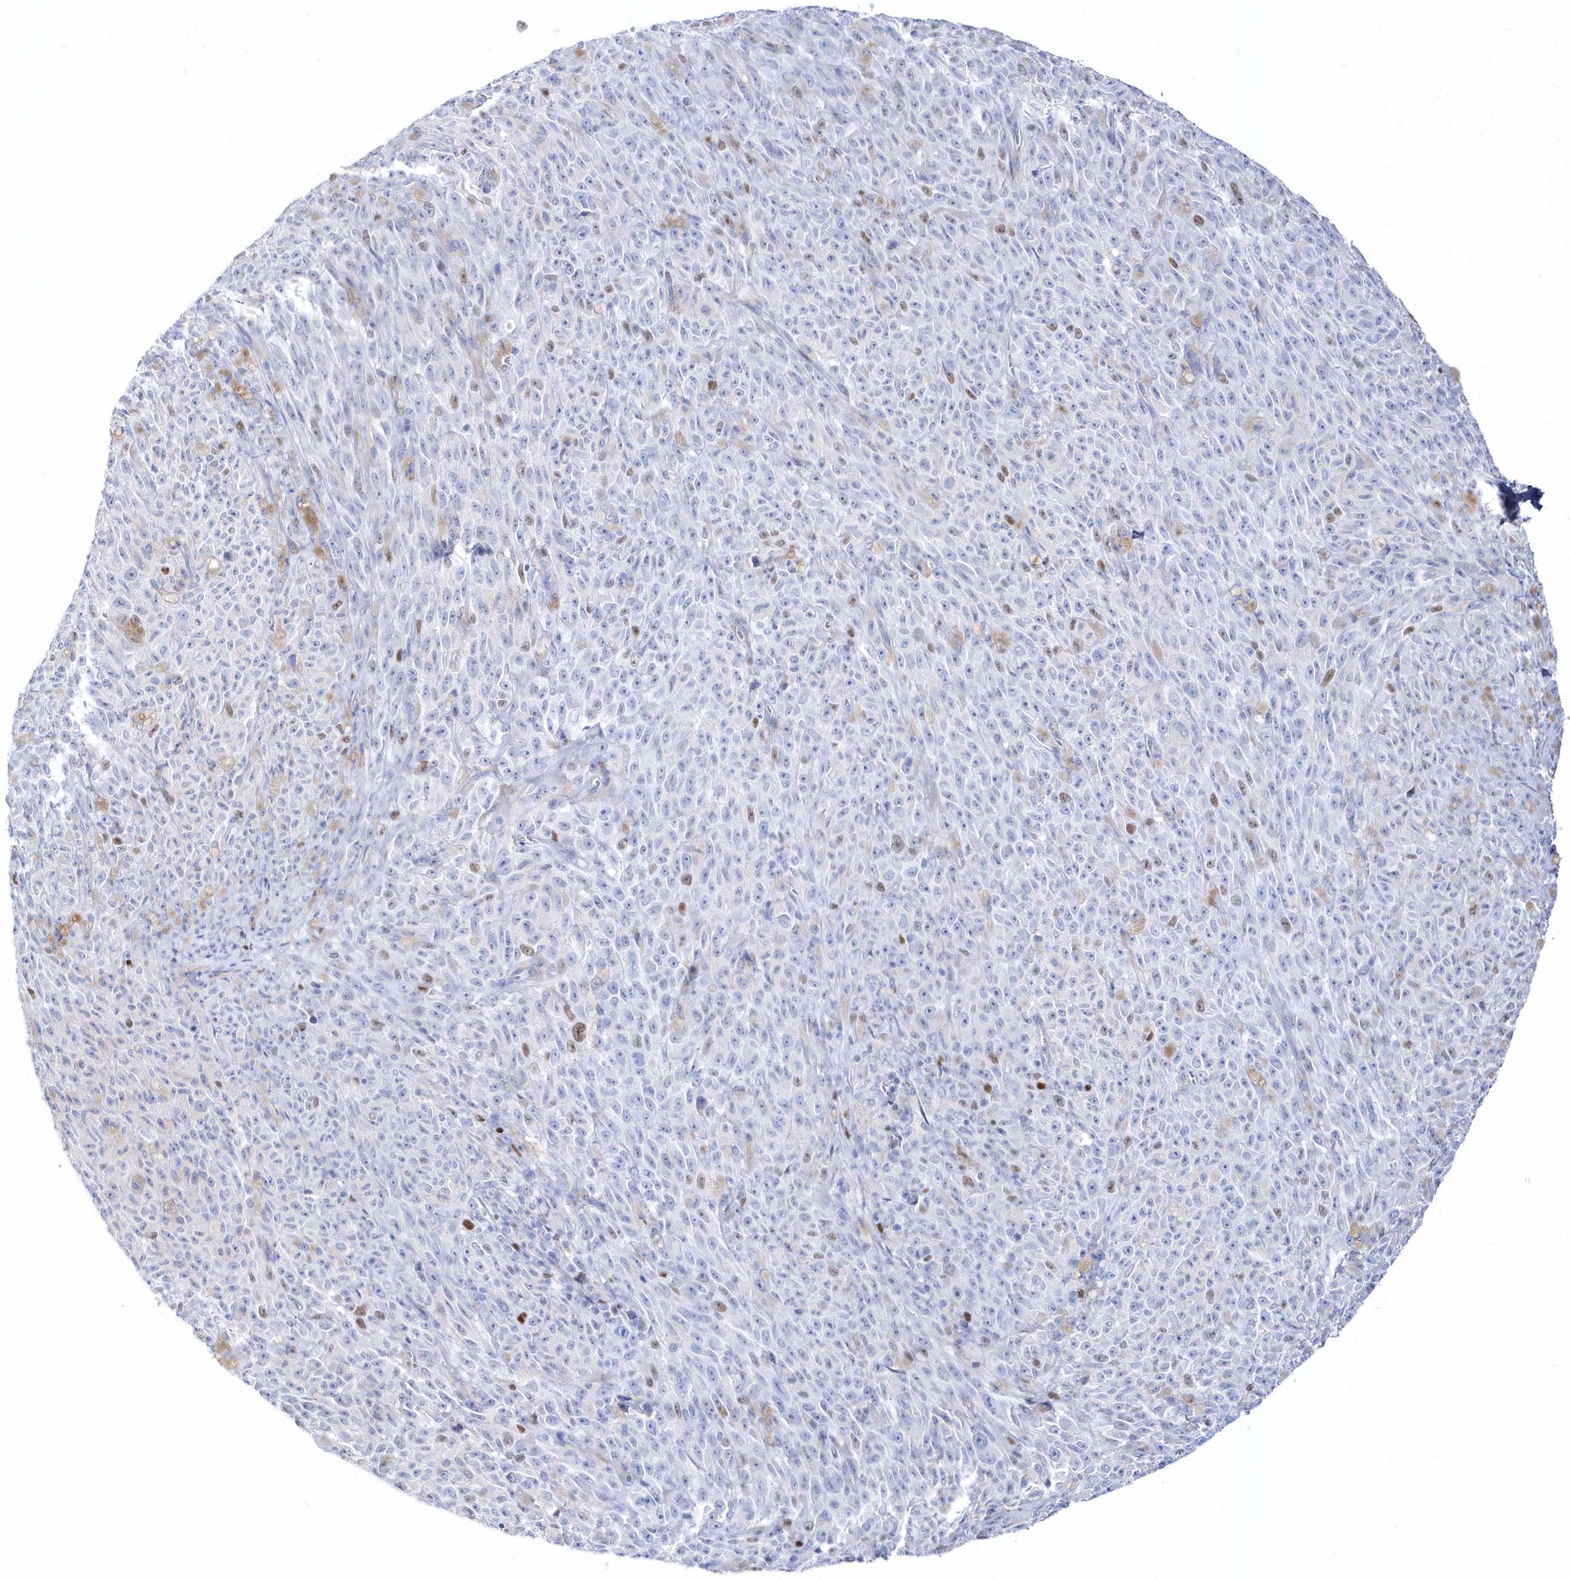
{"staining": {"intensity": "negative", "quantity": "none", "location": "none"}, "tissue": "melanoma", "cell_type": "Tumor cells", "image_type": "cancer", "snomed": [{"axis": "morphology", "description": "Malignant melanoma, NOS"}, {"axis": "topography", "description": "Skin"}], "caption": "DAB (3,3'-diaminobenzidine) immunohistochemical staining of malignant melanoma reveals no significant positivity in tumor cells.", "gene": "TMCO6", "patient": {"sex": "female", "age": 82}}